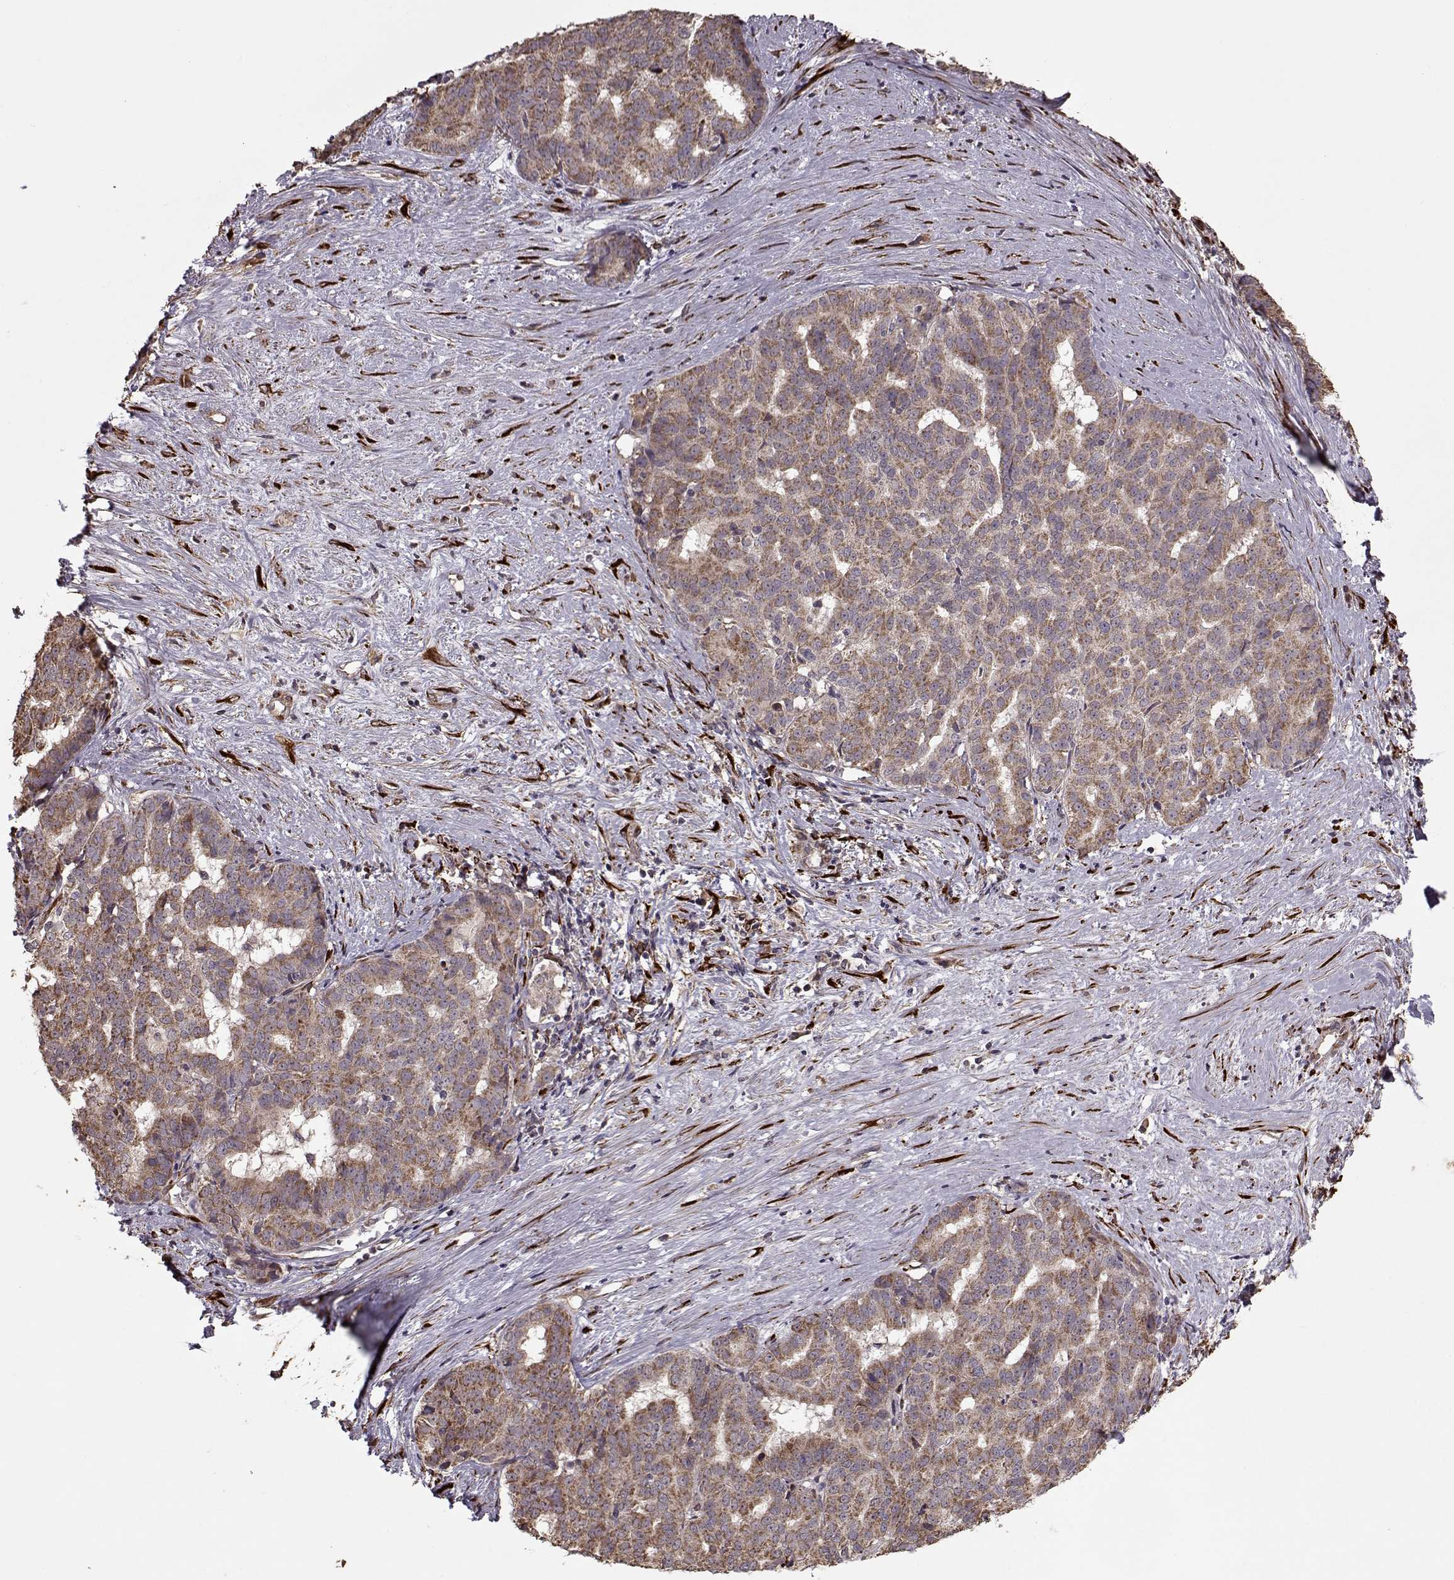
{"staining": {"intensity": "moderate", "quantity": ">75%", "location": "cytoplasmic/membranous"}, "tissue": "liver cancer", "cell_type": "Tumor cells", "image_type": "cancer", "snomed": [{"axis": "morphology", "description": "Cholangiocarcinoma"}, {"axis": "topography", "description": "Liver"}], "caption": "Tumor cells demonstrate medium levels of moderate cytoplasmic/membranous positivity in approximately >75% of cells in liver cholangiocarcinoma.", "gene": "IMMP1L", "patient": {"sex": "female", "age": 47}}